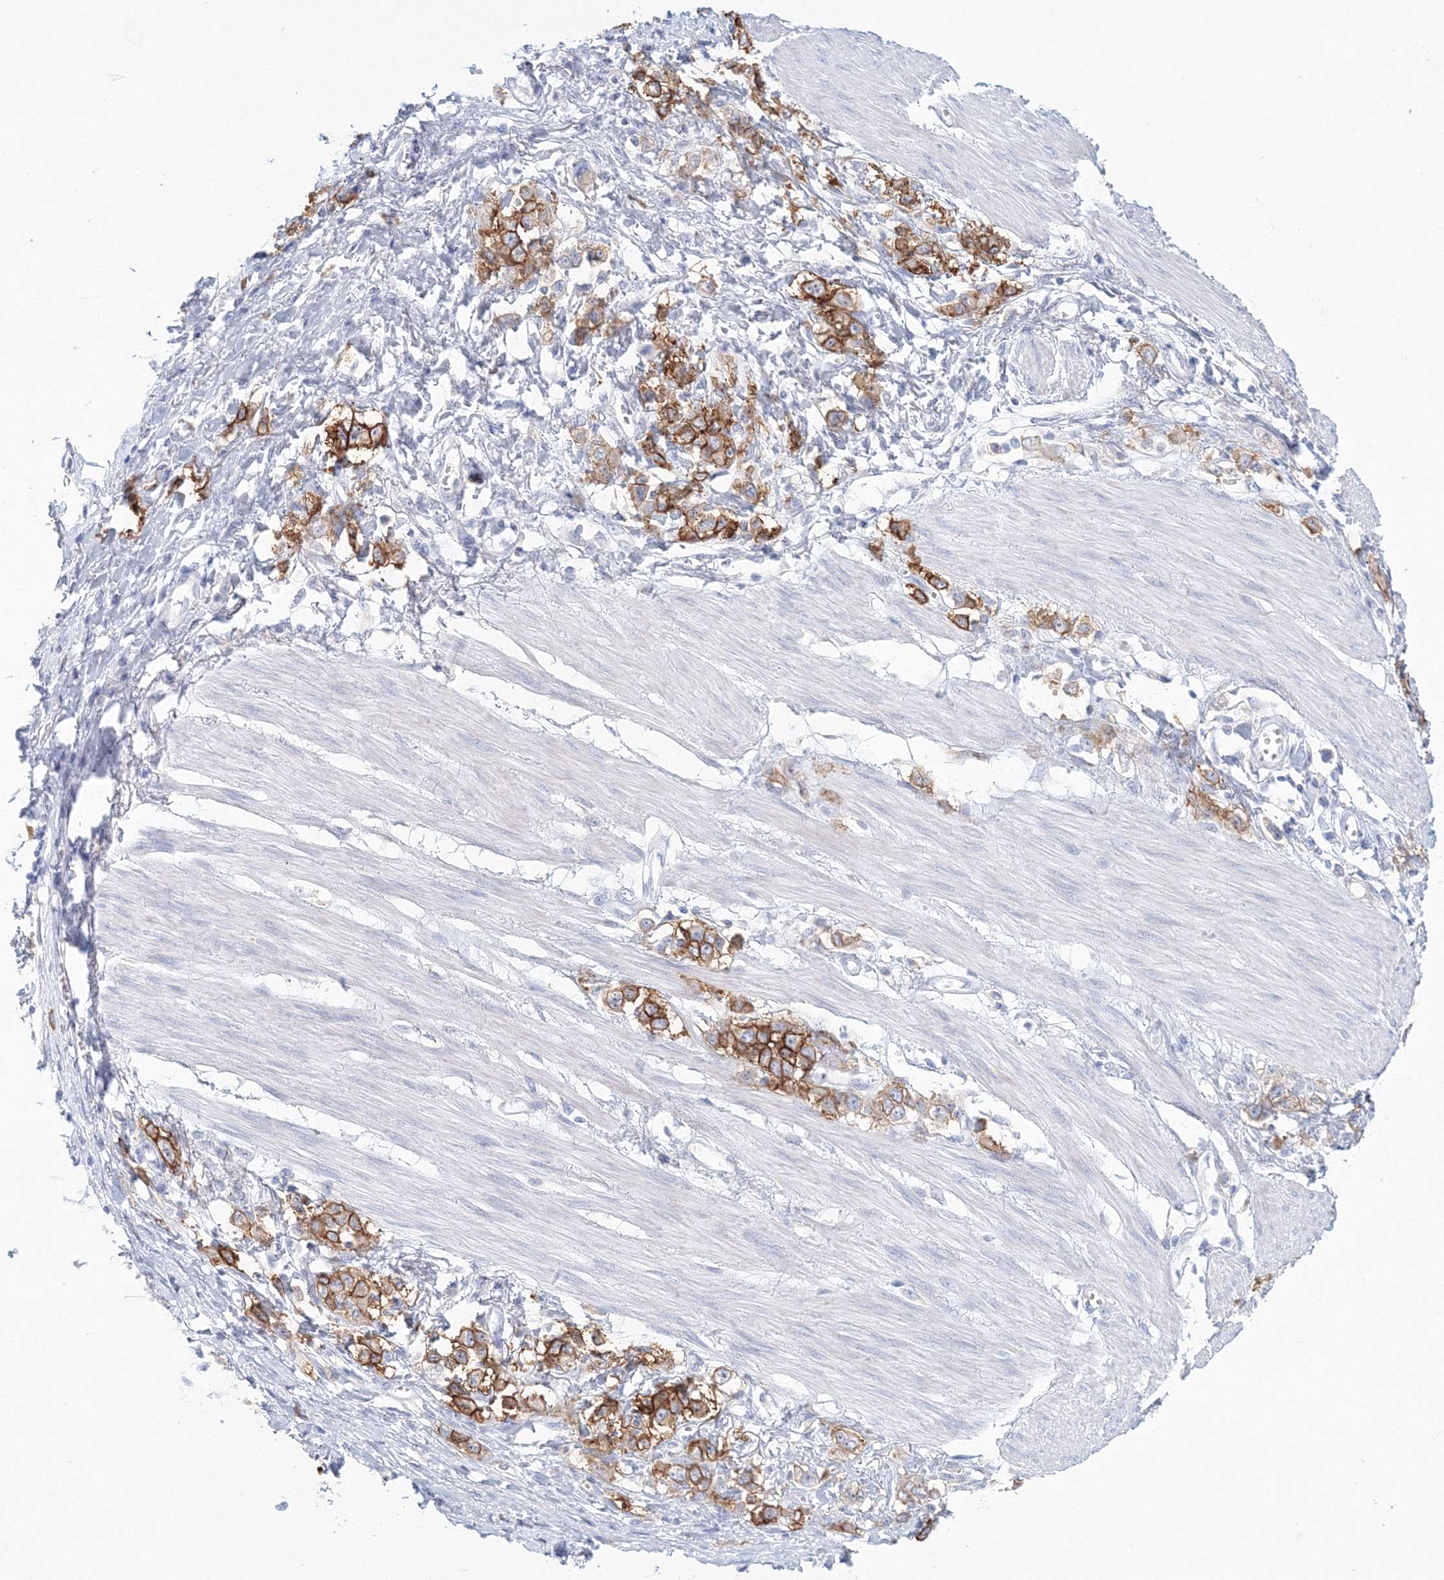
{"staining": {"intensity": "moderate", "quantity": ">75%", "location": "cytoplasmic/membranous"}, "tissue": "stomach cancer", "cell_type": "Tumor cells", "image_type": "cancer", "snomed": [{"axis": "morphology", "description": "Adenocarcinoma, NOS"}, {"axis": "topography", "description": "Stomach"}], "caption": "High-power microscopy captured an immunohistochemistry (IHC) photomicrograph of stomach cancer (adenocarcinoma), revealing moderate cytoplasmic/membranous positivity in approximately >75% of tumor cells.", "gene": "VSIG1", "patient": {"sex": "female", "age": 76}}